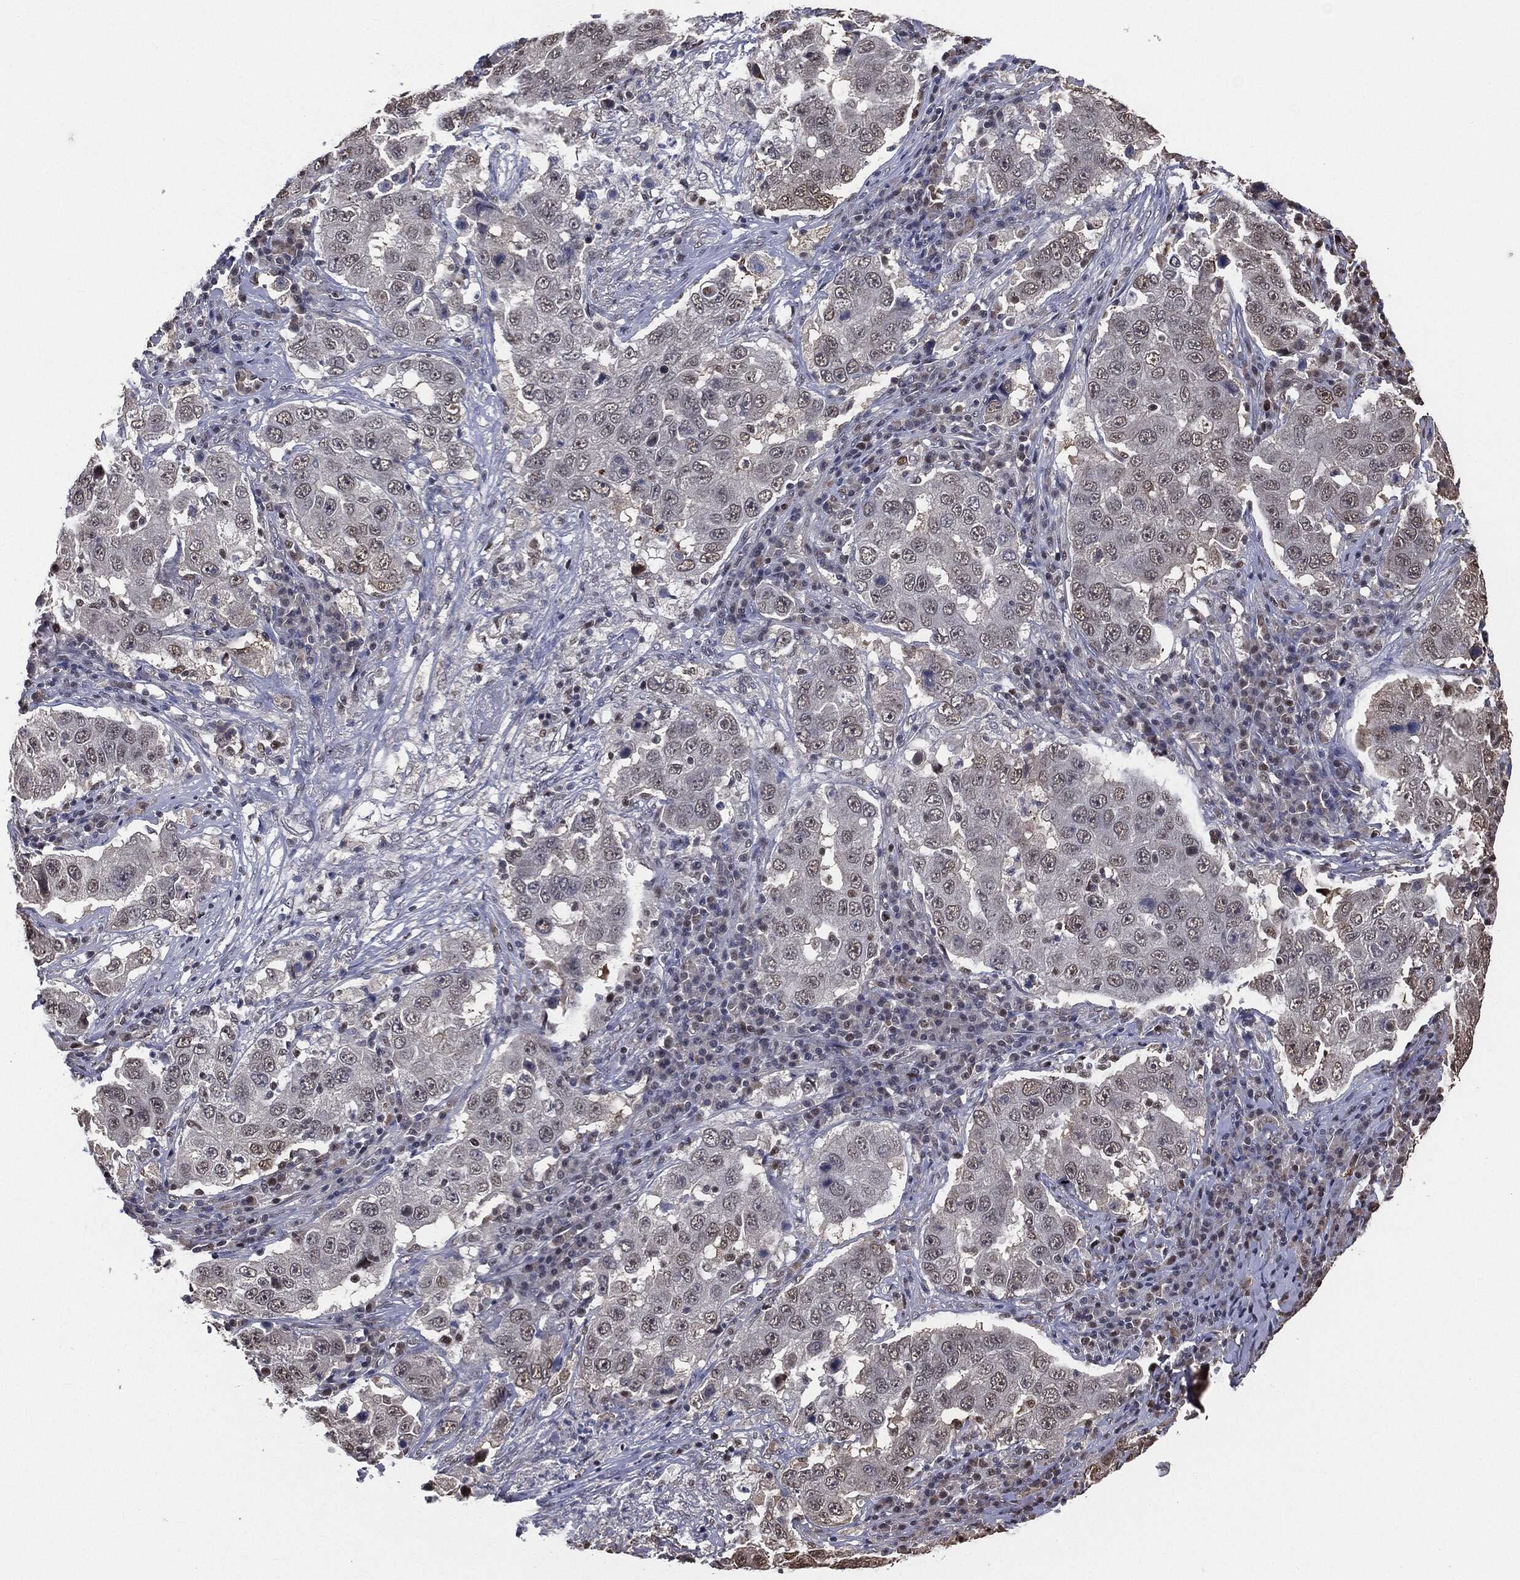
{"staining": {"intensity": "negative", "quantity": "none", "location": "none"}, "tissue": "lung cancer", "cell_type": "Tumor cells", "image_type": "cancer", "snomed": [{"axis": "morphology", "description": "Adenocarcinoma, NOS"}, {"axis": "topography", "description": "Lung"}], "caption": "Immunohistochemical staining of lung adenocarcinoma demonstrates no significant staining in tumor cells.", "gene": "SHLD2", "patient": {"sex": "male", "age": 73}}